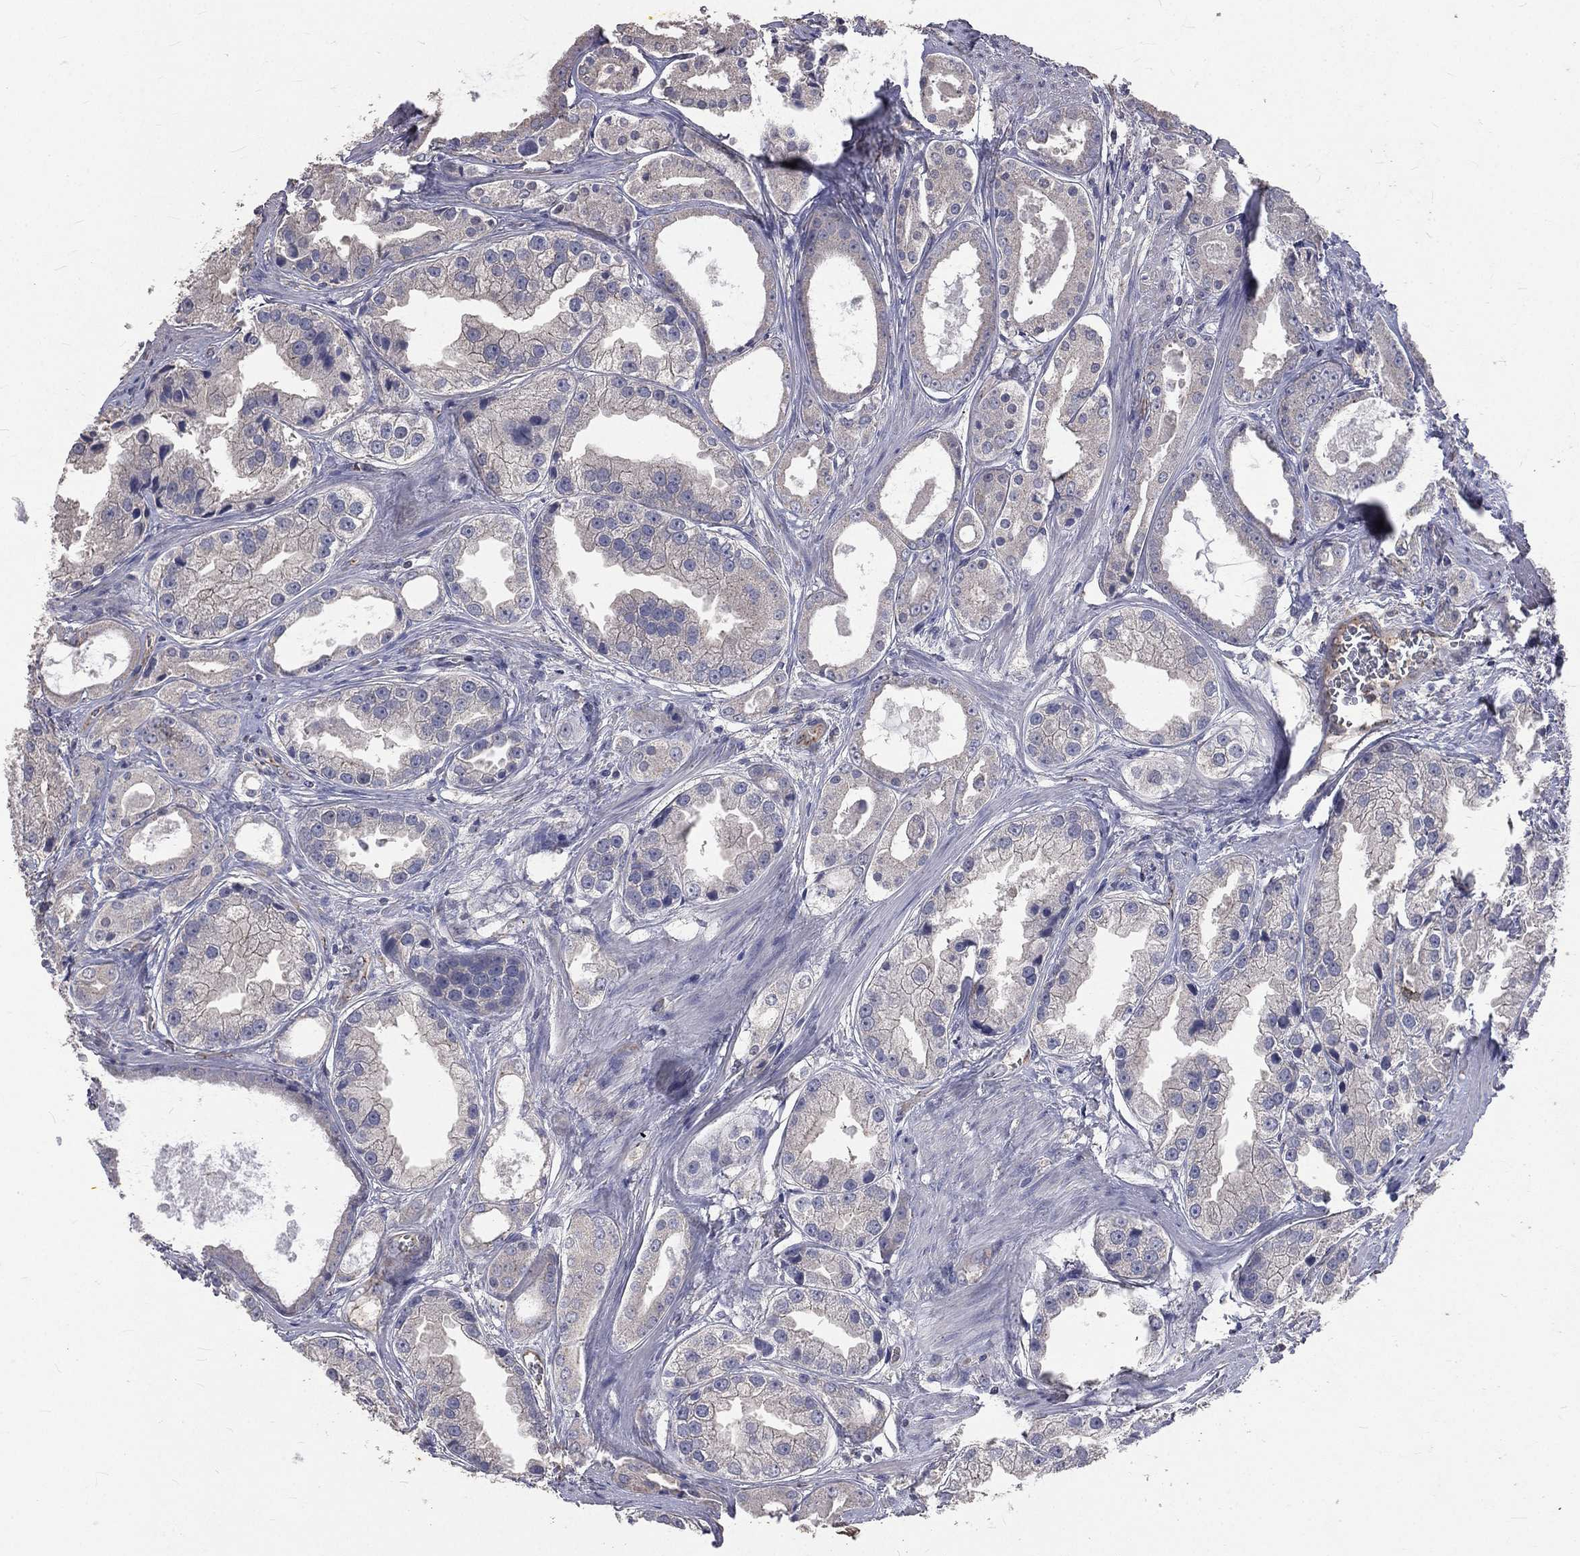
{"staining": {"intensity": "negative", "quantity": "none", "location": "none"}, "tissue": "prostate cancer", "cell_type": "Tumor cells", "image_type": "cancer", "snomed": [{"axis": "morphology", "description": "Adenocarcinoma, NOS"}, {"axis": "topography", "description": "Prostate"}], "caption": "Immunohistochemical staining of human prostate cancer (adenocarcinoma) exhibits no significant positivity in tumor cells.", "gene": "CROCC", "patient": {"sex": "male", "age": 61}}